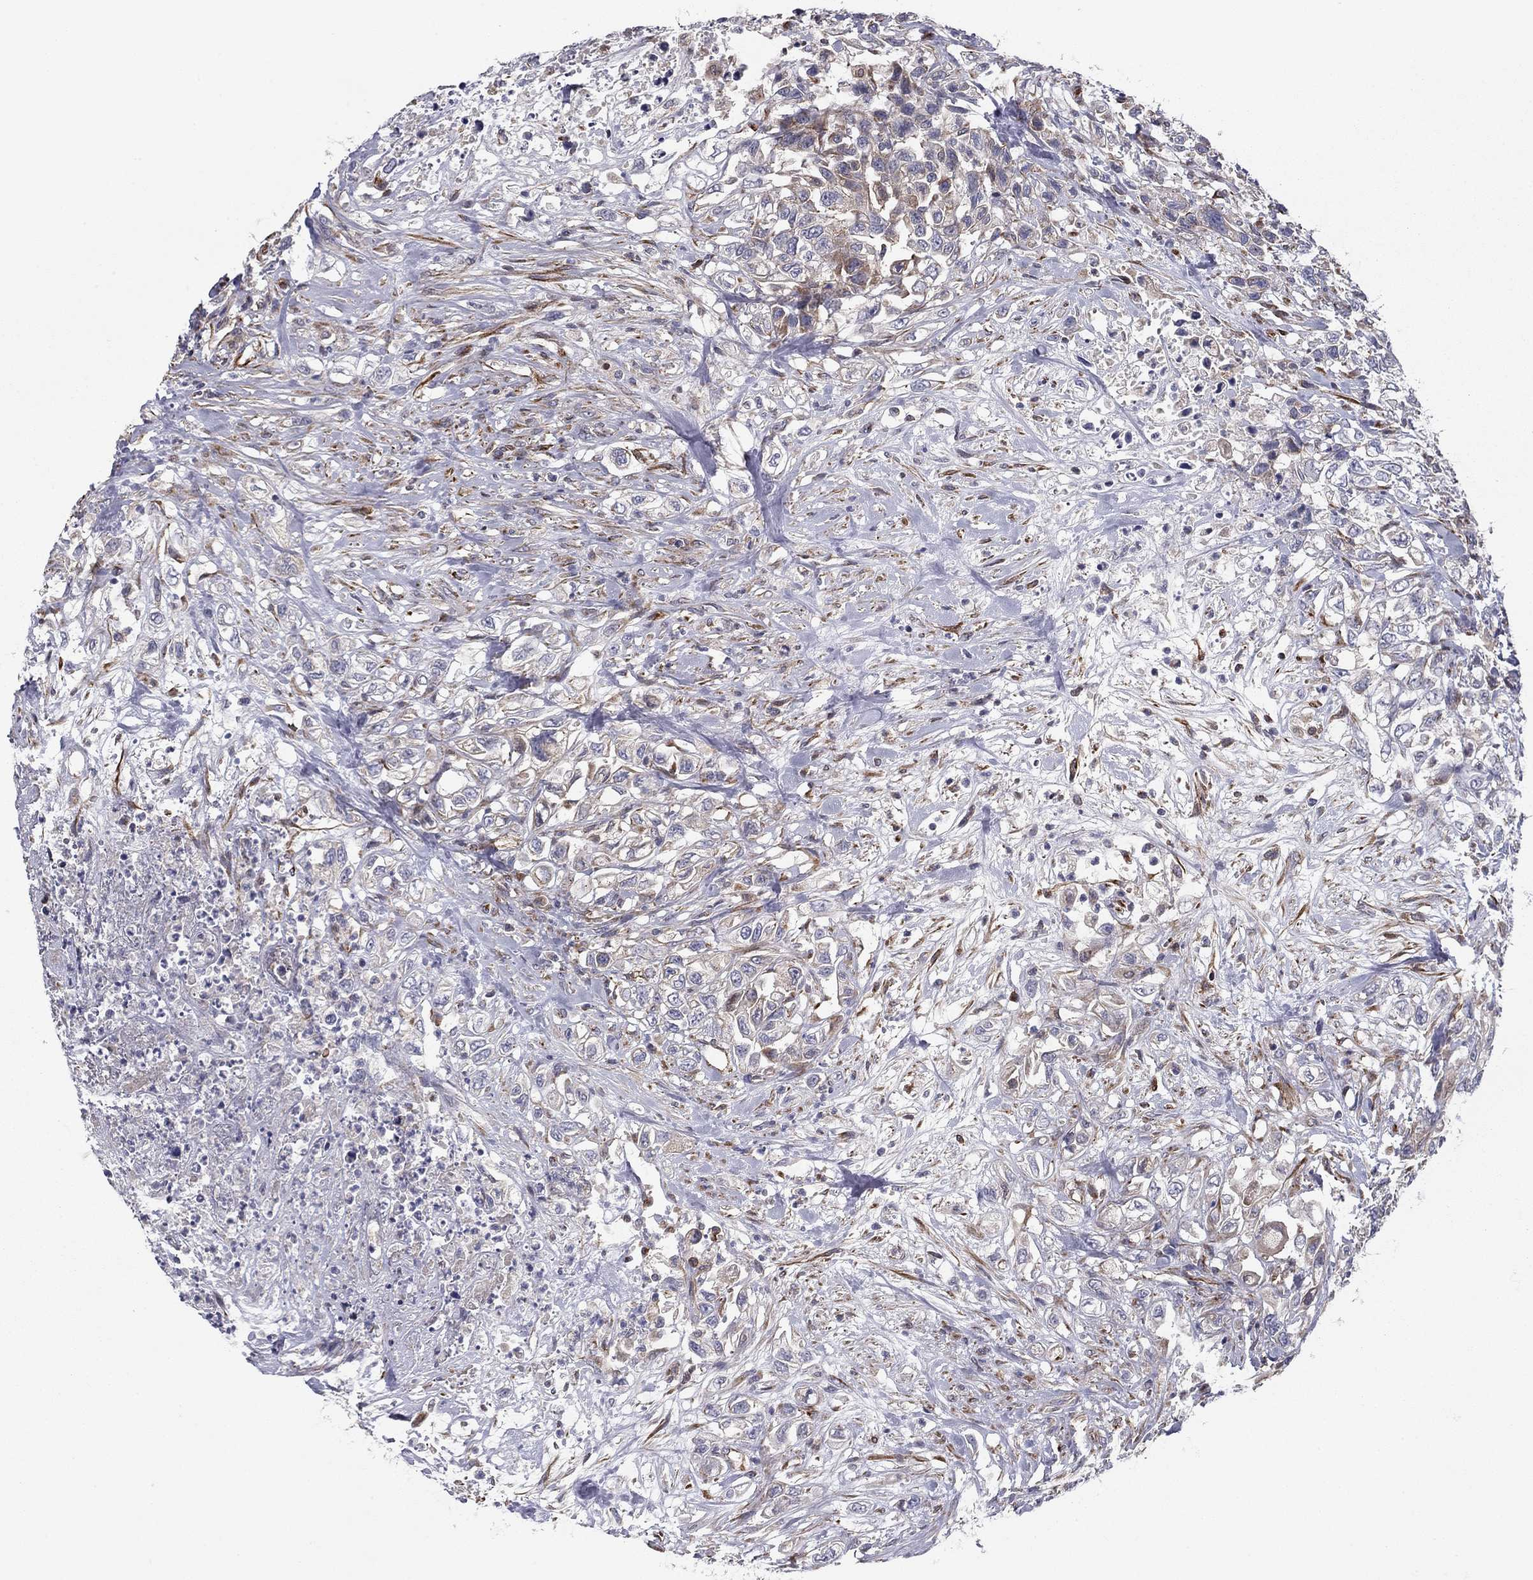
{"staining": {"intensity": "negative", "quantity": "none", "location": "none"}, "tissue": "urothelial cancer", "cell_type": "Tumor cells", "image_type": "cancer", "snomed": [{"axis": "morphology", "description": "Urothelial carcinoma, High grade"}, {"axis": "topography", "description": "Urinary bladder"}], "caption": "There is no significant positivity in tumor cells of urothelial cancer.", "gene": "CLSTN1", "patient": {"sex": "female", "age": 56}}